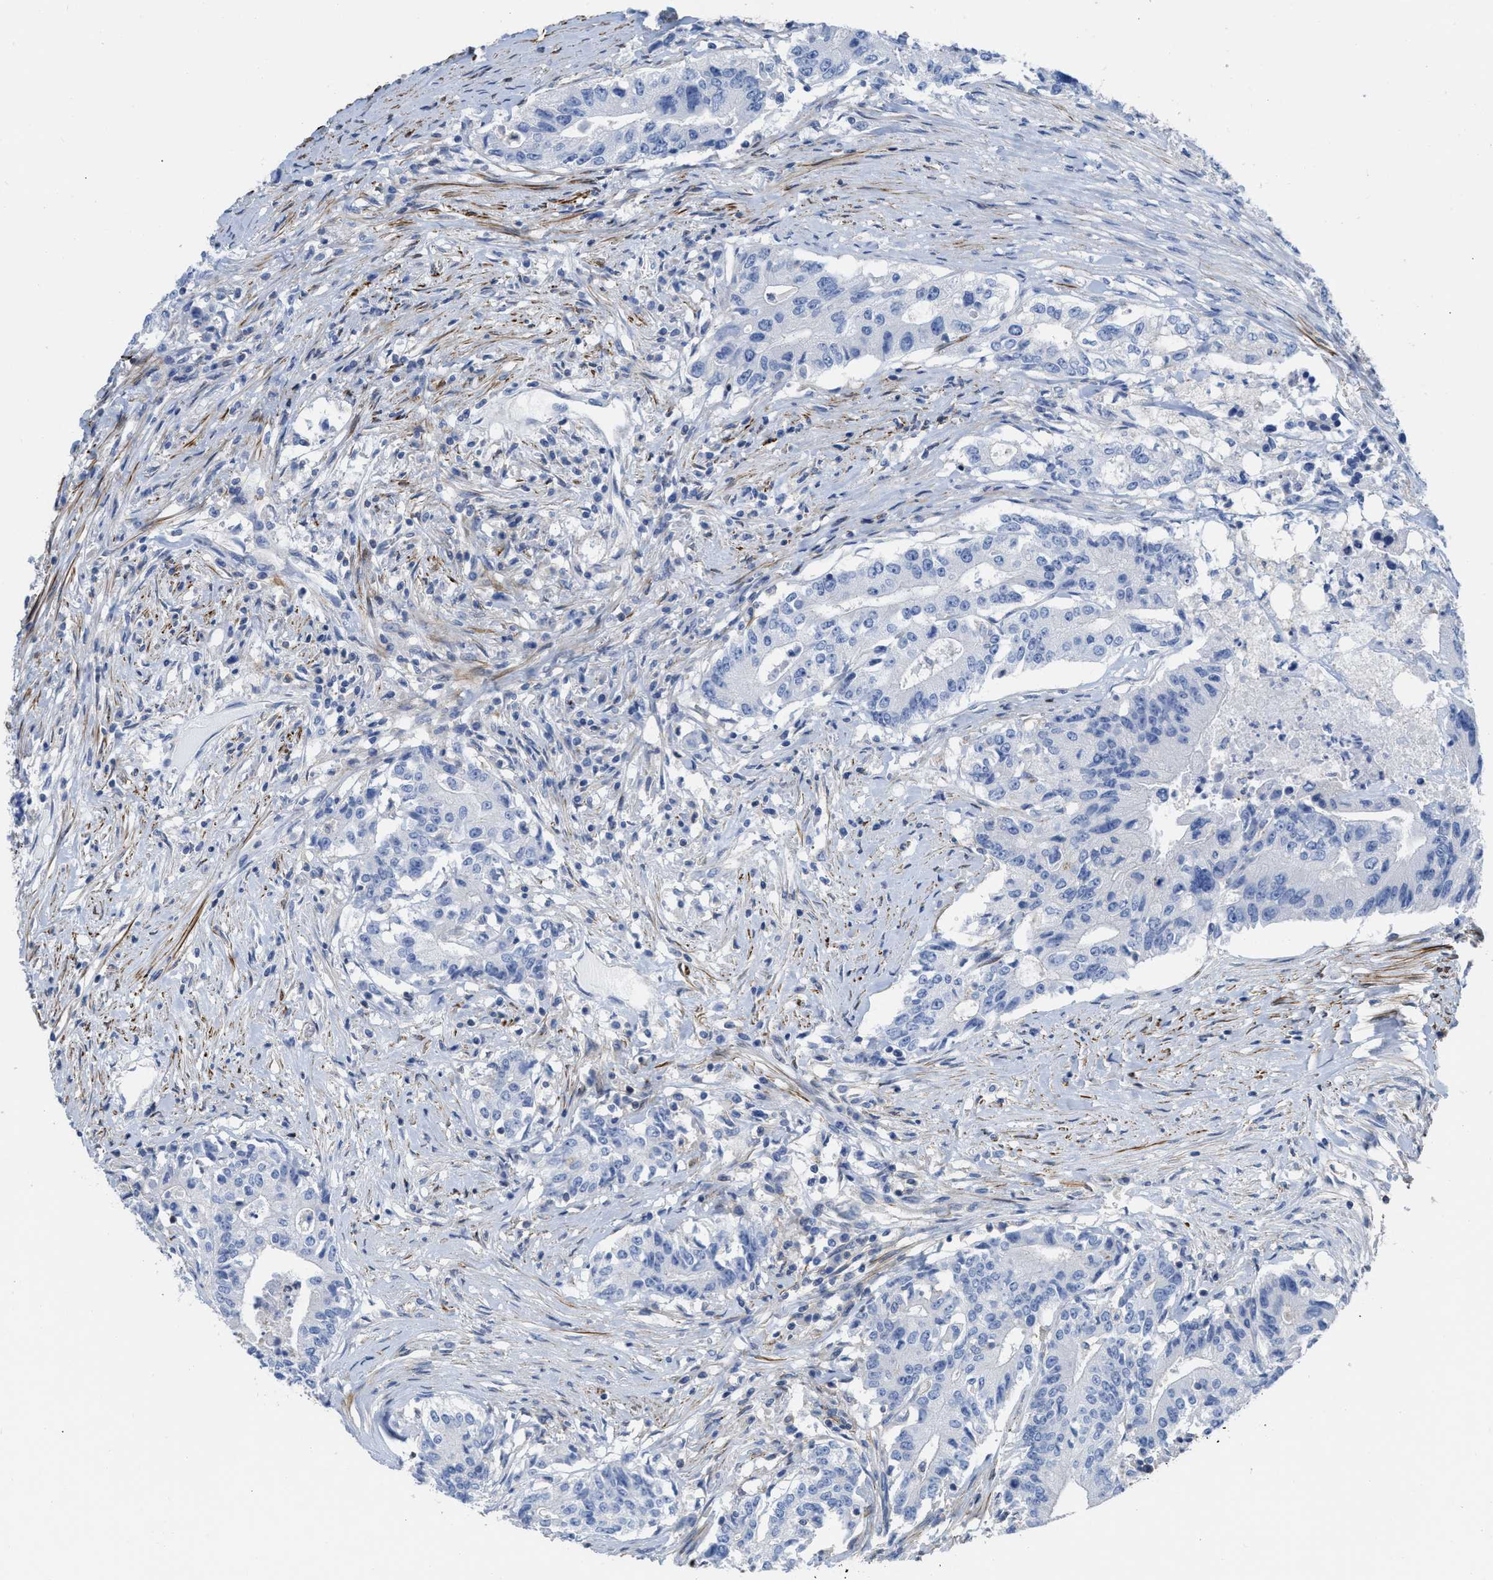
{"staining": {"intensity": "negative", "quantity": "none", "location": "none"}, "tissue": "colorectal cancer", "cell_type": "Tumor cells", "image_type": "cancer", "snomed": [{"axis": "morphology", "description": "Adenocarcinoma, NOS"}, {"axis": "topography", "description": "Colon"}], "caption": "A high-resolution photomicrograph shows immunohistochemistry staining of colorectal adenocarcinoma, which displays no significant positivity in tumor cells.", "gene": "PRMT2", "patient": {"sex": "female", "age": 77}}